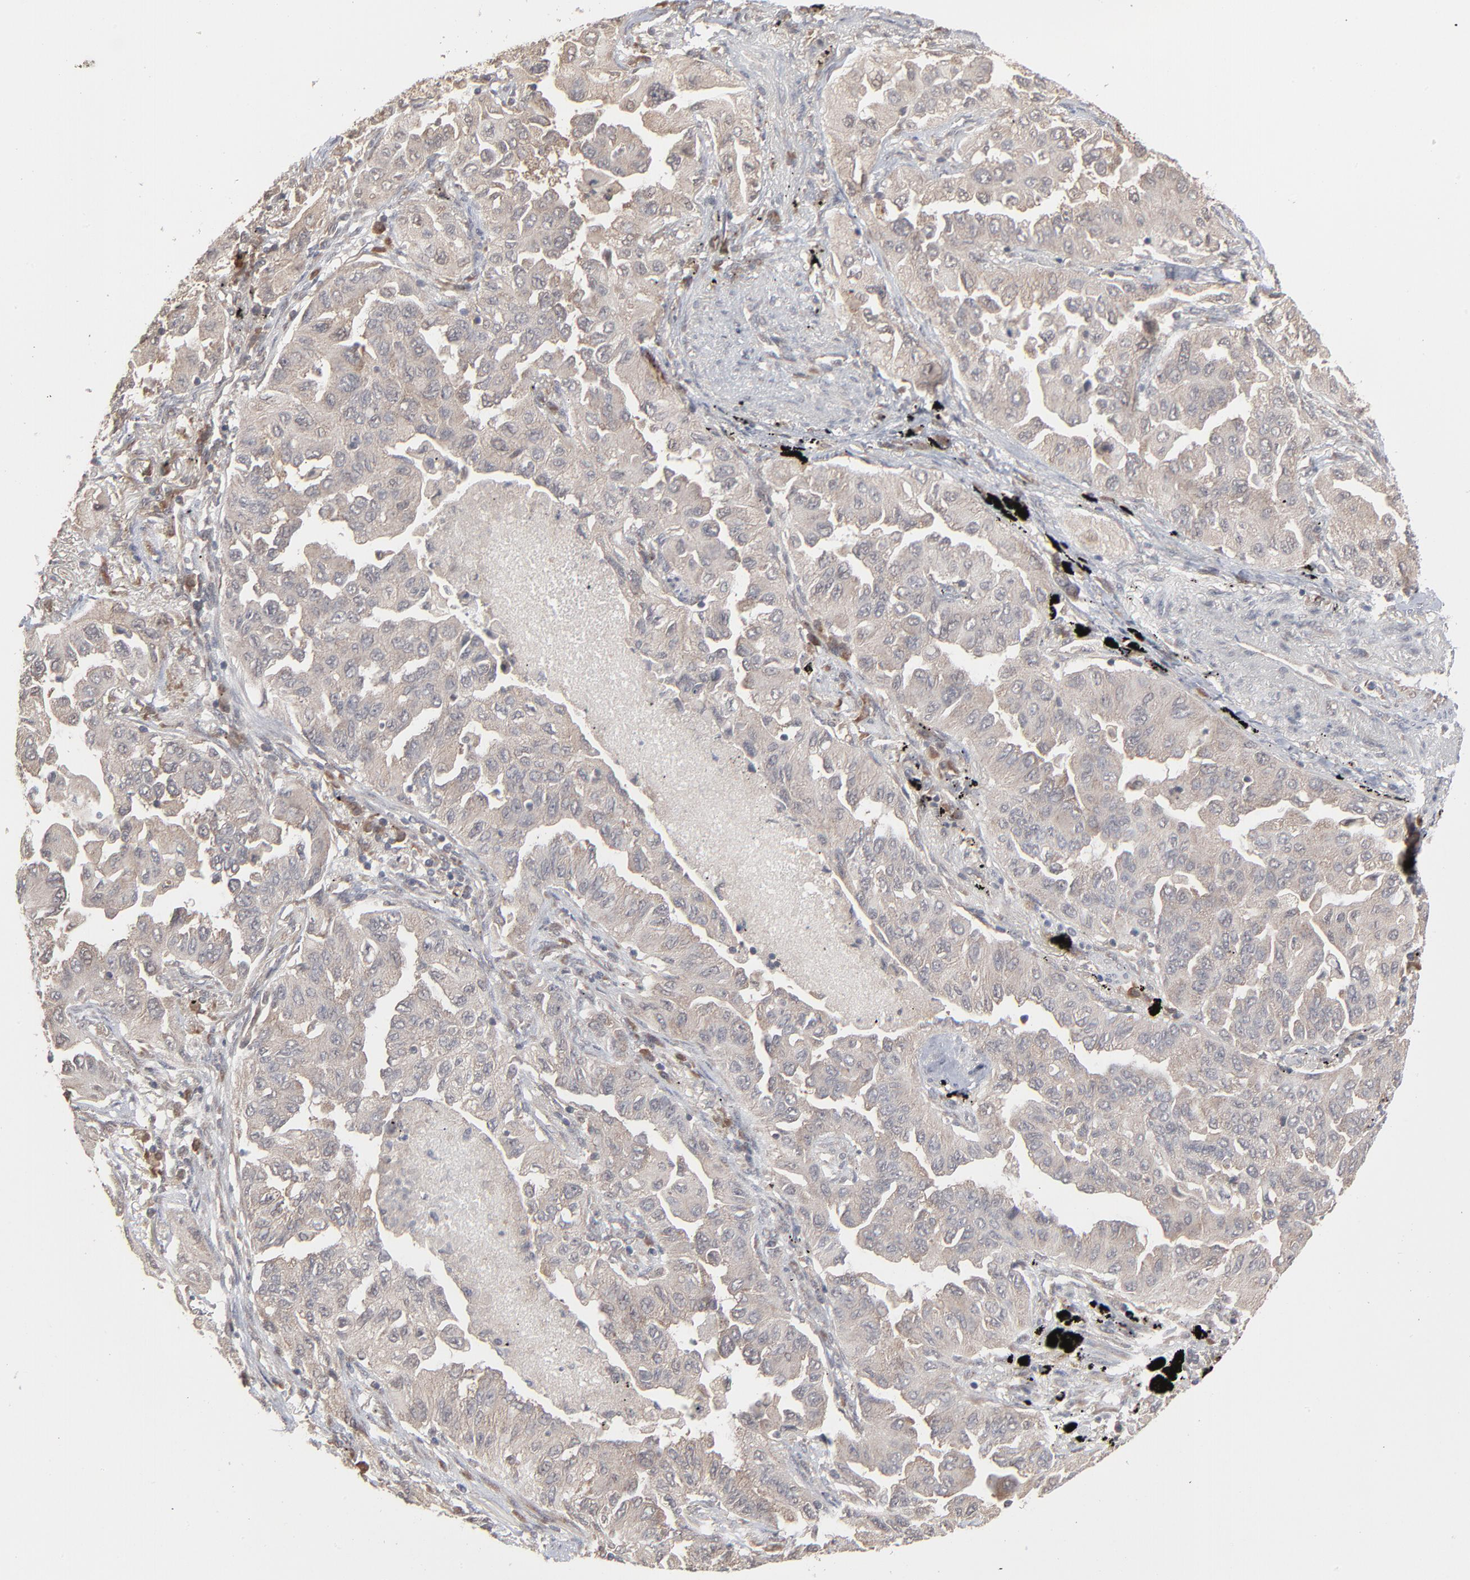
{"staining": {"intensity": "weak", "quantity": "25%-75%", "location": "cytoplasmic/membranous"}, "tissue": "lung cancer", "cell_type": "Tumor cells", "image_type": "cancer", "snomed": [{"axis": "morphology", "description": "Adenocarcinoma, NOS"}, {"axis": "topography", "description": "Lung"}], "caption": "High-magnification brightfield microscopy of lung cancer (adenocarcinoma) stained with DAB (brown) and counterstained with hematoxylin (blue). tumor cells exhibit weak cytoplasmic/membranous expression is identified in about25%-75% of cells.", "gene": "SCFD1", "patient": {"sex": "female", "age": 65}}